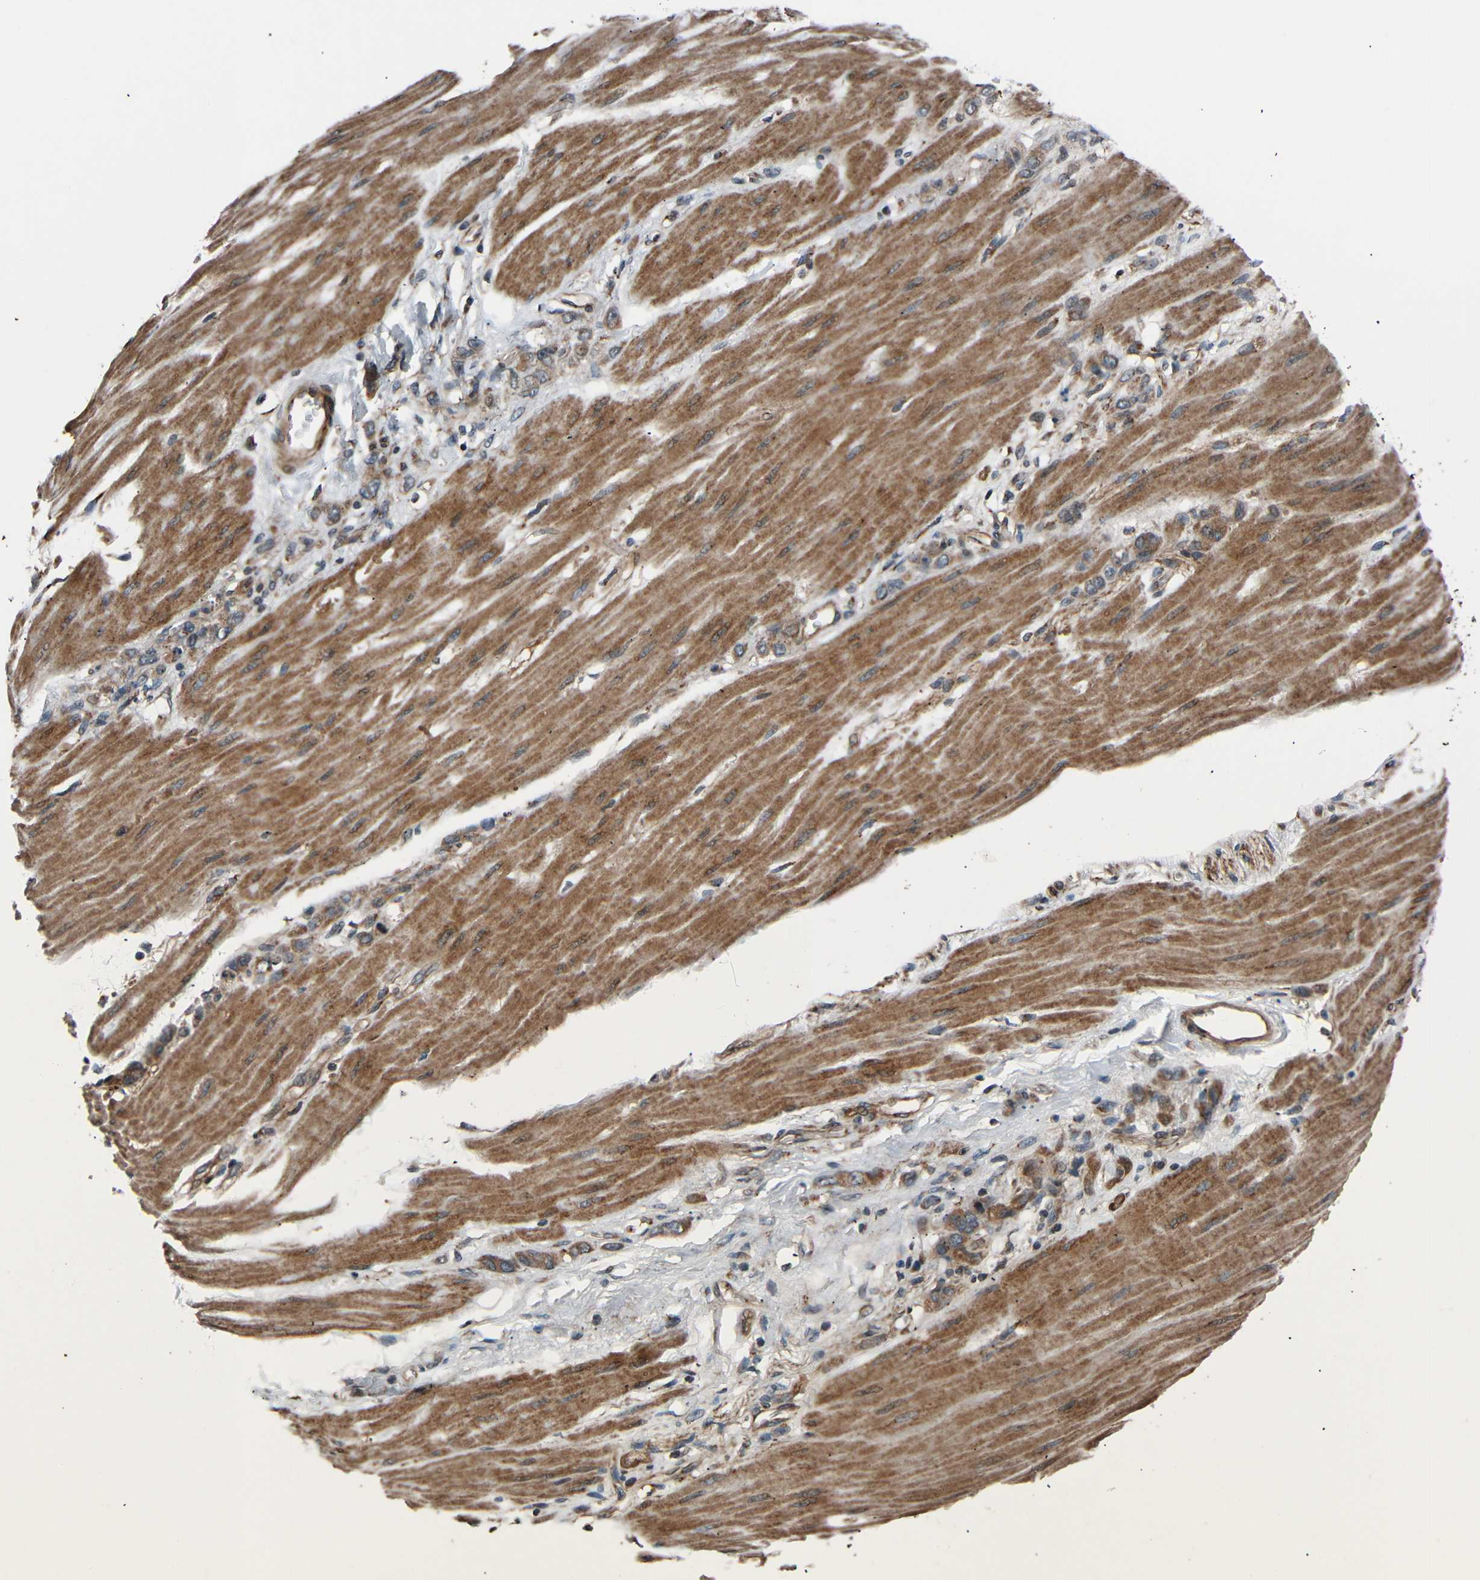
{"staining": {"intensity": "weak", "quantity": ">75%", "location": "cytoplasmic/membranous"}, "tissue": "stomach cancer", "cell_type": "Tumor cells", "image_type": "cancer", "snomed": [{"axis": "morphology", "description": "Adenocarcinoma, NOS"}, {"axis": "topography", "description": "Stomach"}], "caption": "Stomach adenocarcinoma tissue demonstrates weak cytoplasmic/membranous expression in approximately >75% of tumor cells, visualized by immunohistochemistry.", "gene": "AKAP9", "patient": {"sex": "male", "age": 82}}